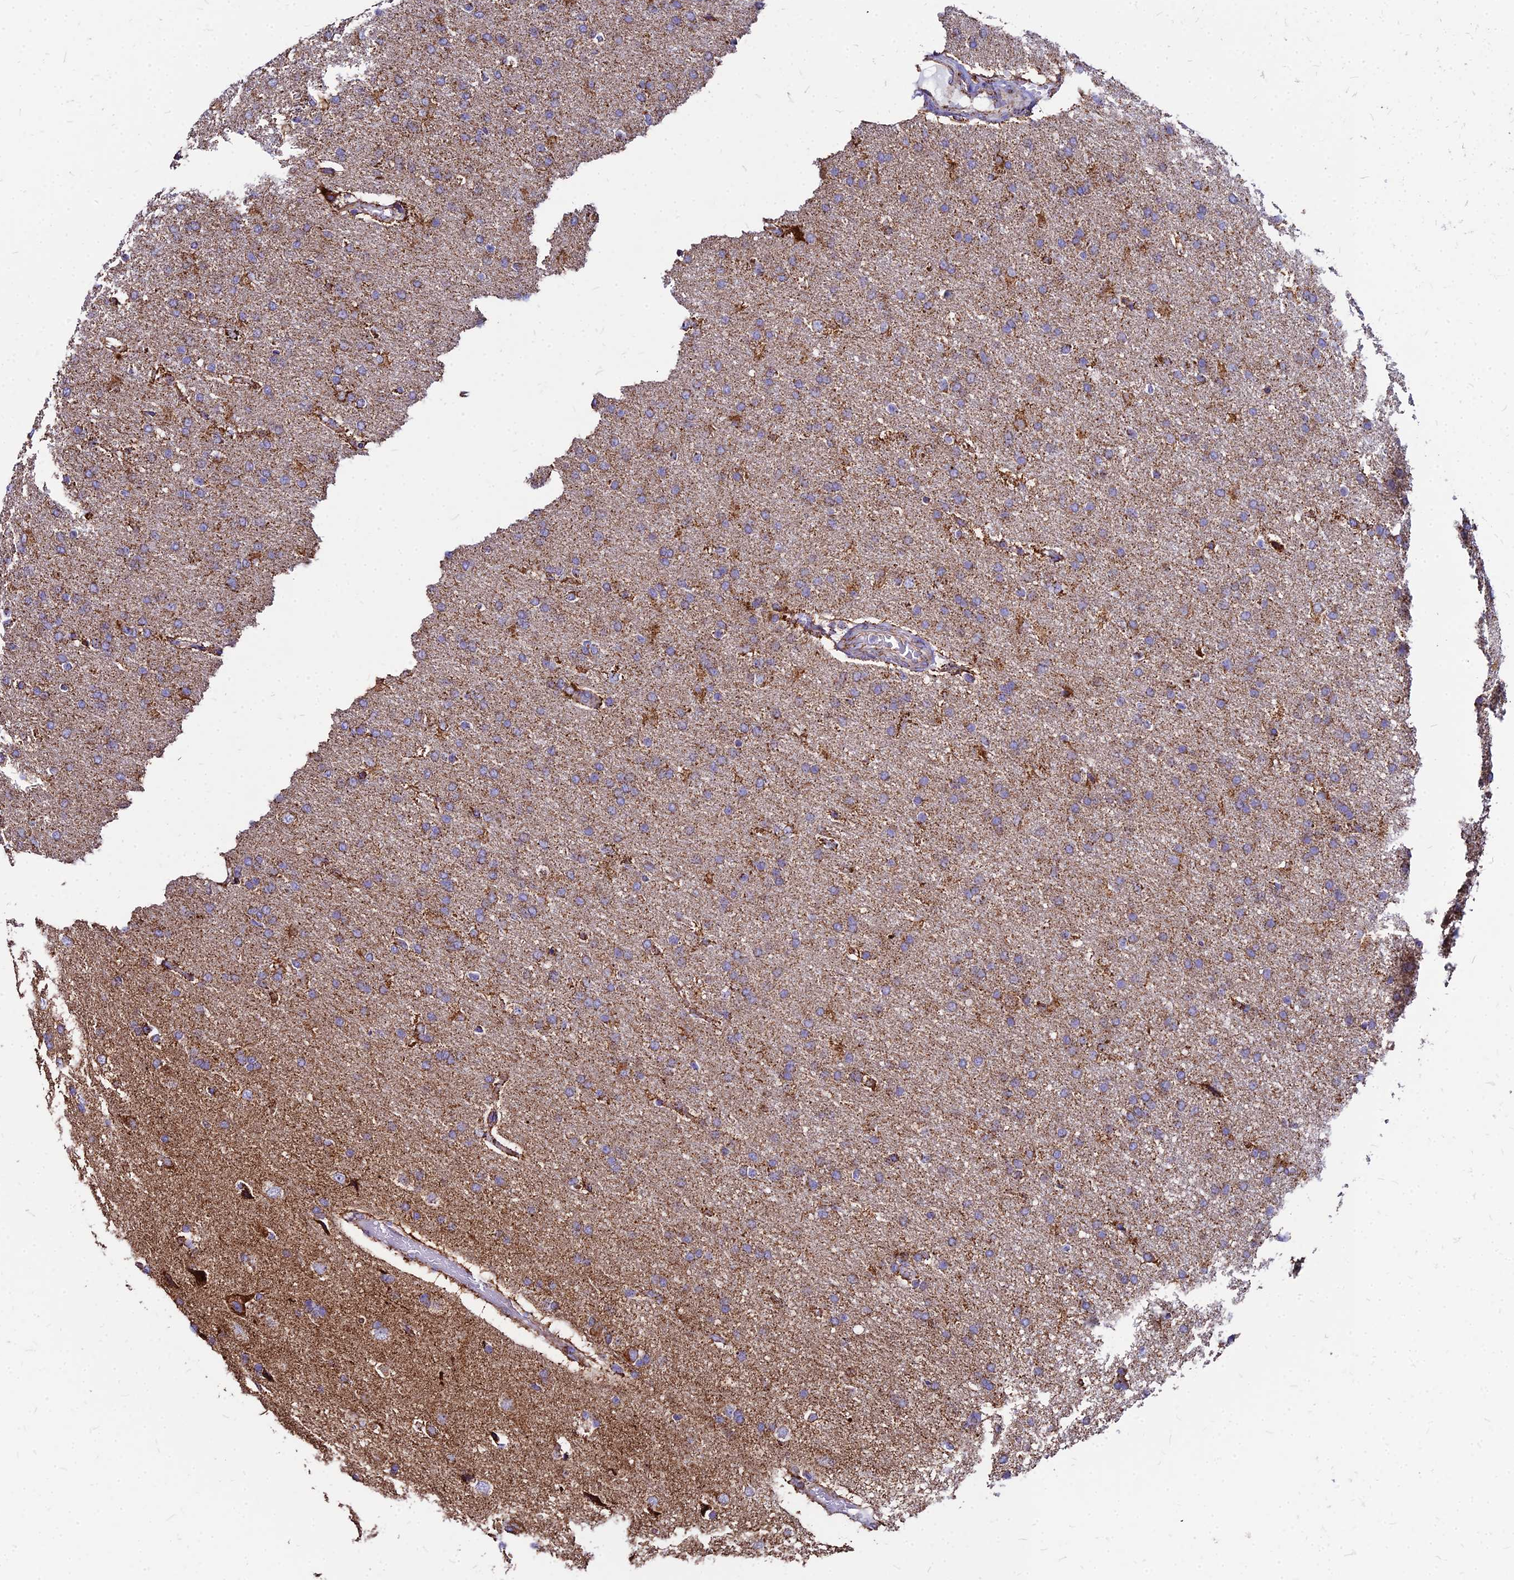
{"staining": {"intensity": "moderate", "quantity": ">75%", "location": "cytoplasmic/membranous"}, "tissue": "glioma", "cell_type": "Tumor cells", "image_type": "cancer", "snomed": [{"axis": "morphology", "description": "Glioma, malignant, High grade"}, {"axis": "topography", "description": "Brain"}], "caption": "Immunohistochemical staining of malignant glioma (high-grade) reveals moderate cytoplasmic/membranous protein expression in approximately >75% of tumor cells. (Stains: DAB in brown, nuclei in blue, Microscopy: brightfield microscopy at high magnification).", "gene": "DLD", "patient": {"sex": "male", "age": 72}}